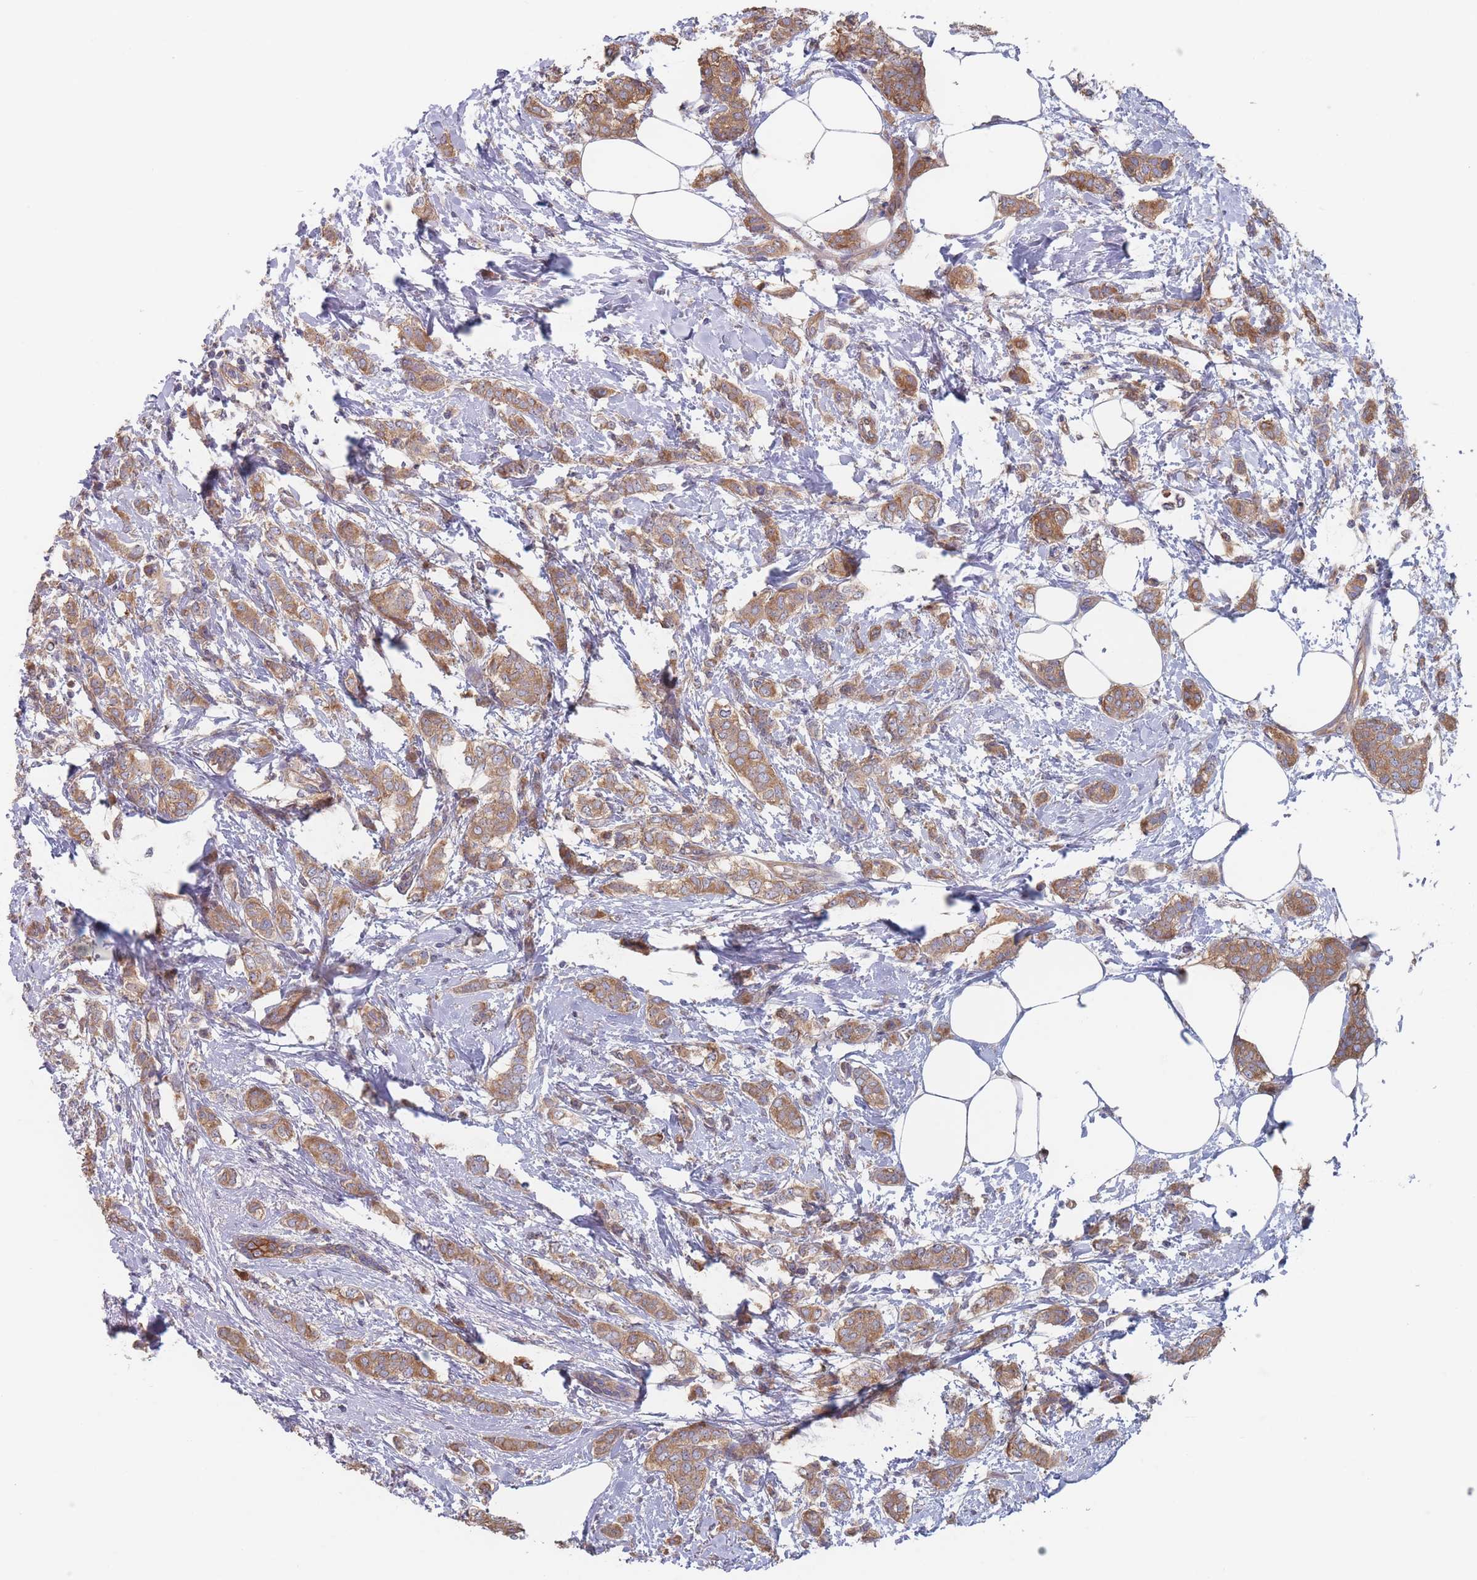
{"staining": {"intensity": "strong", "quantity": ">75%", "location": "cytoplasmic/membranous"}, "tissue": "breast cancer", "cell_type": "Tumor cells", "image_type": "cancer", "snomed": [{"axis": "morphology", "description": "Duct carcinoma"}, {"axis": "topography", "description": "Breast"}], "caption": "High-power microscopy captured an IHC photomicrograph of breast cancer, revealing strong cytoplasmic/membranous positivity in approximately >75% of tumor cells.", "gene": "EFCC1", "patient": {"sex": "female", "age": 72}}